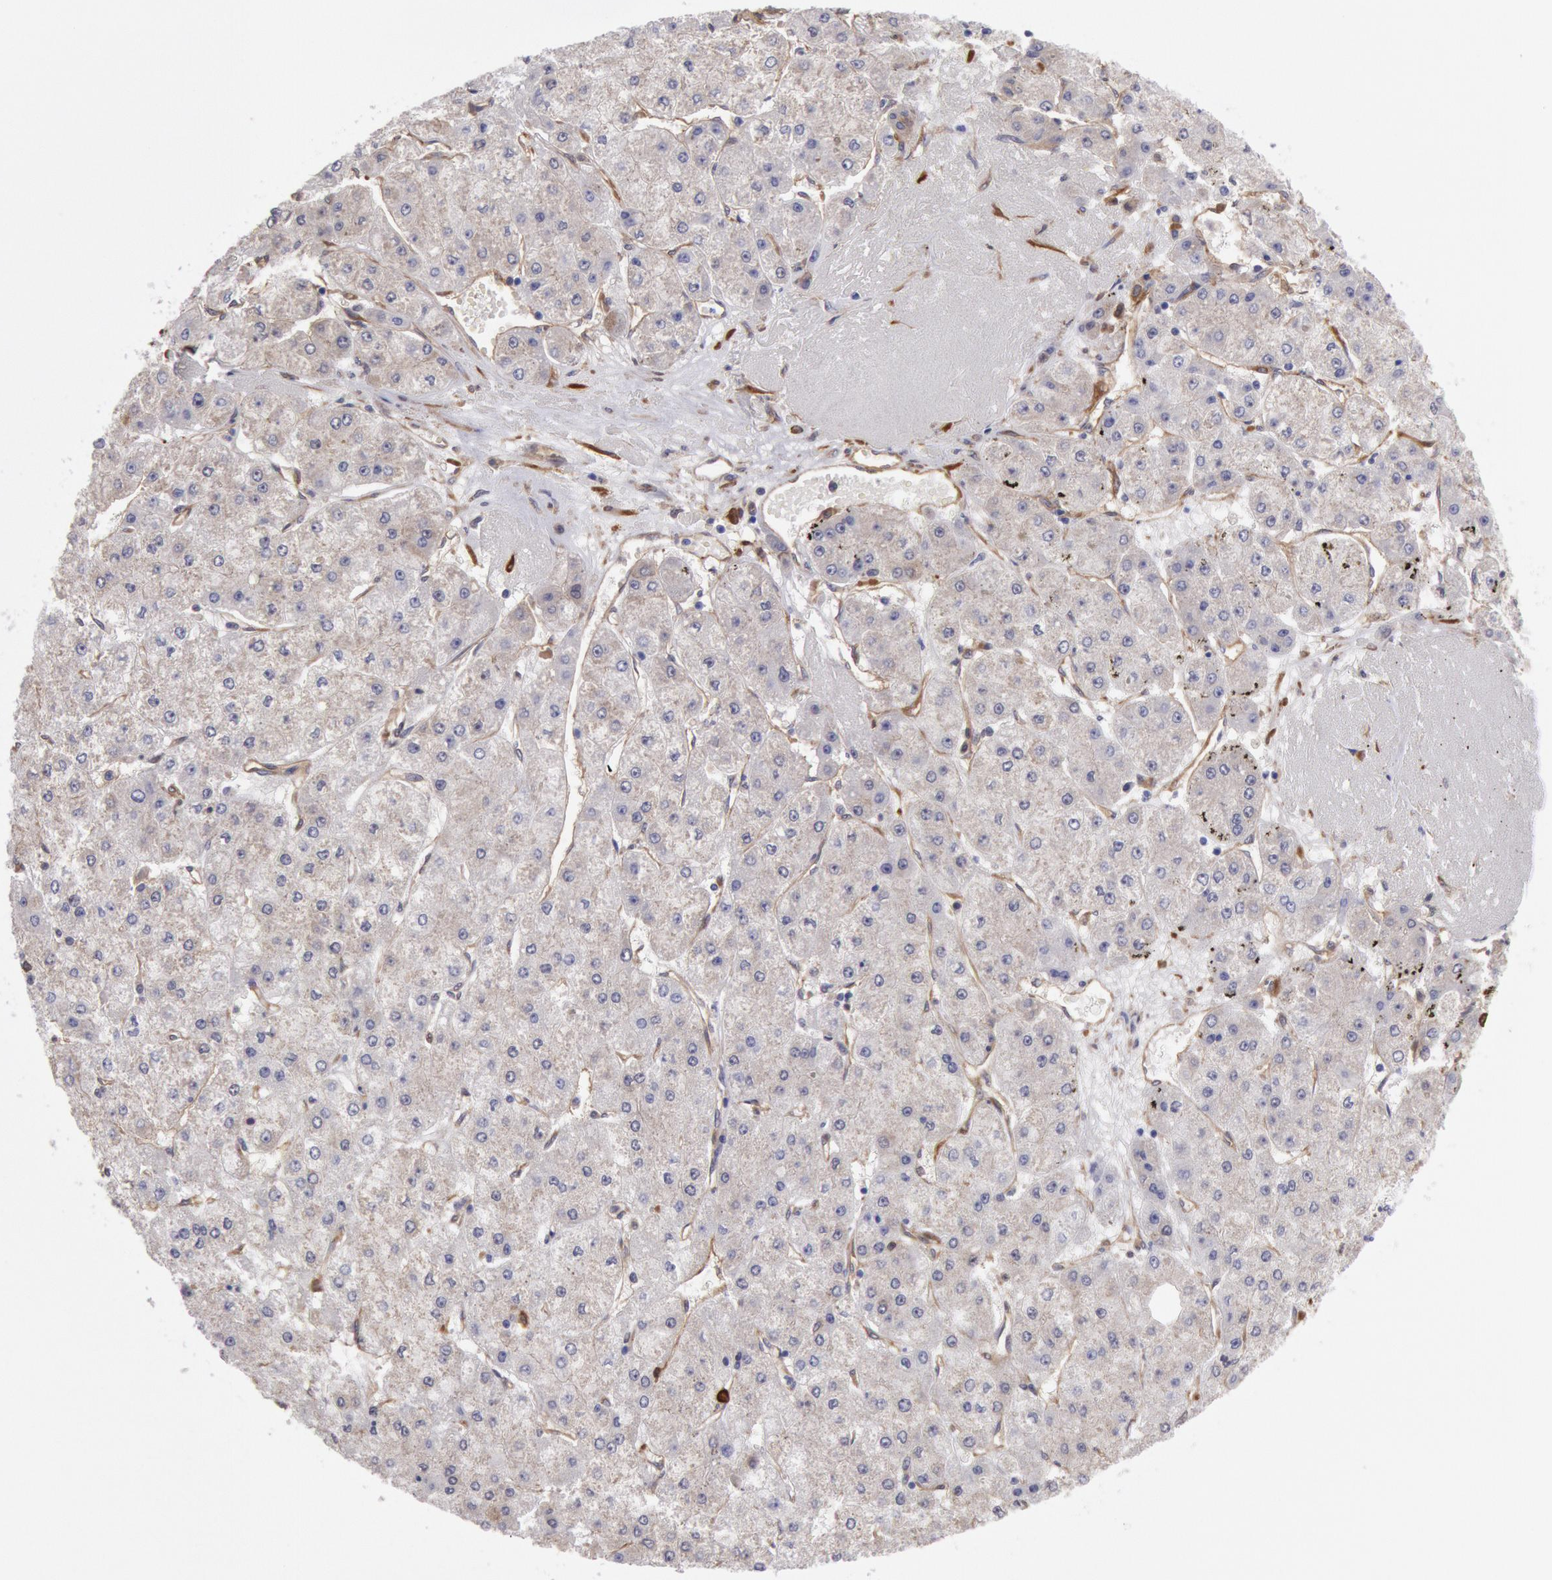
{"staining": {"intensity": "negative", "quantity": "none", "location": "none"}, "tissue": "liver cancer", "cell_type": "Tumor cells", "image_type": "cancer", "snomed": [{"axis": "morphology", "description": "Carcinoma, Hepatocellular, NOS"}, {"axis": "topography", "description": "Liver"}], "caption": "High magnification brightfield microscopy of hepatocellular carcinoma (liver) stained with DAB (brown) and counterstained with hematoxylin (blue): tumor cells show no significant expression.", "gene": "CCDC50", "patient": {"sex": "female", "age": 52}}